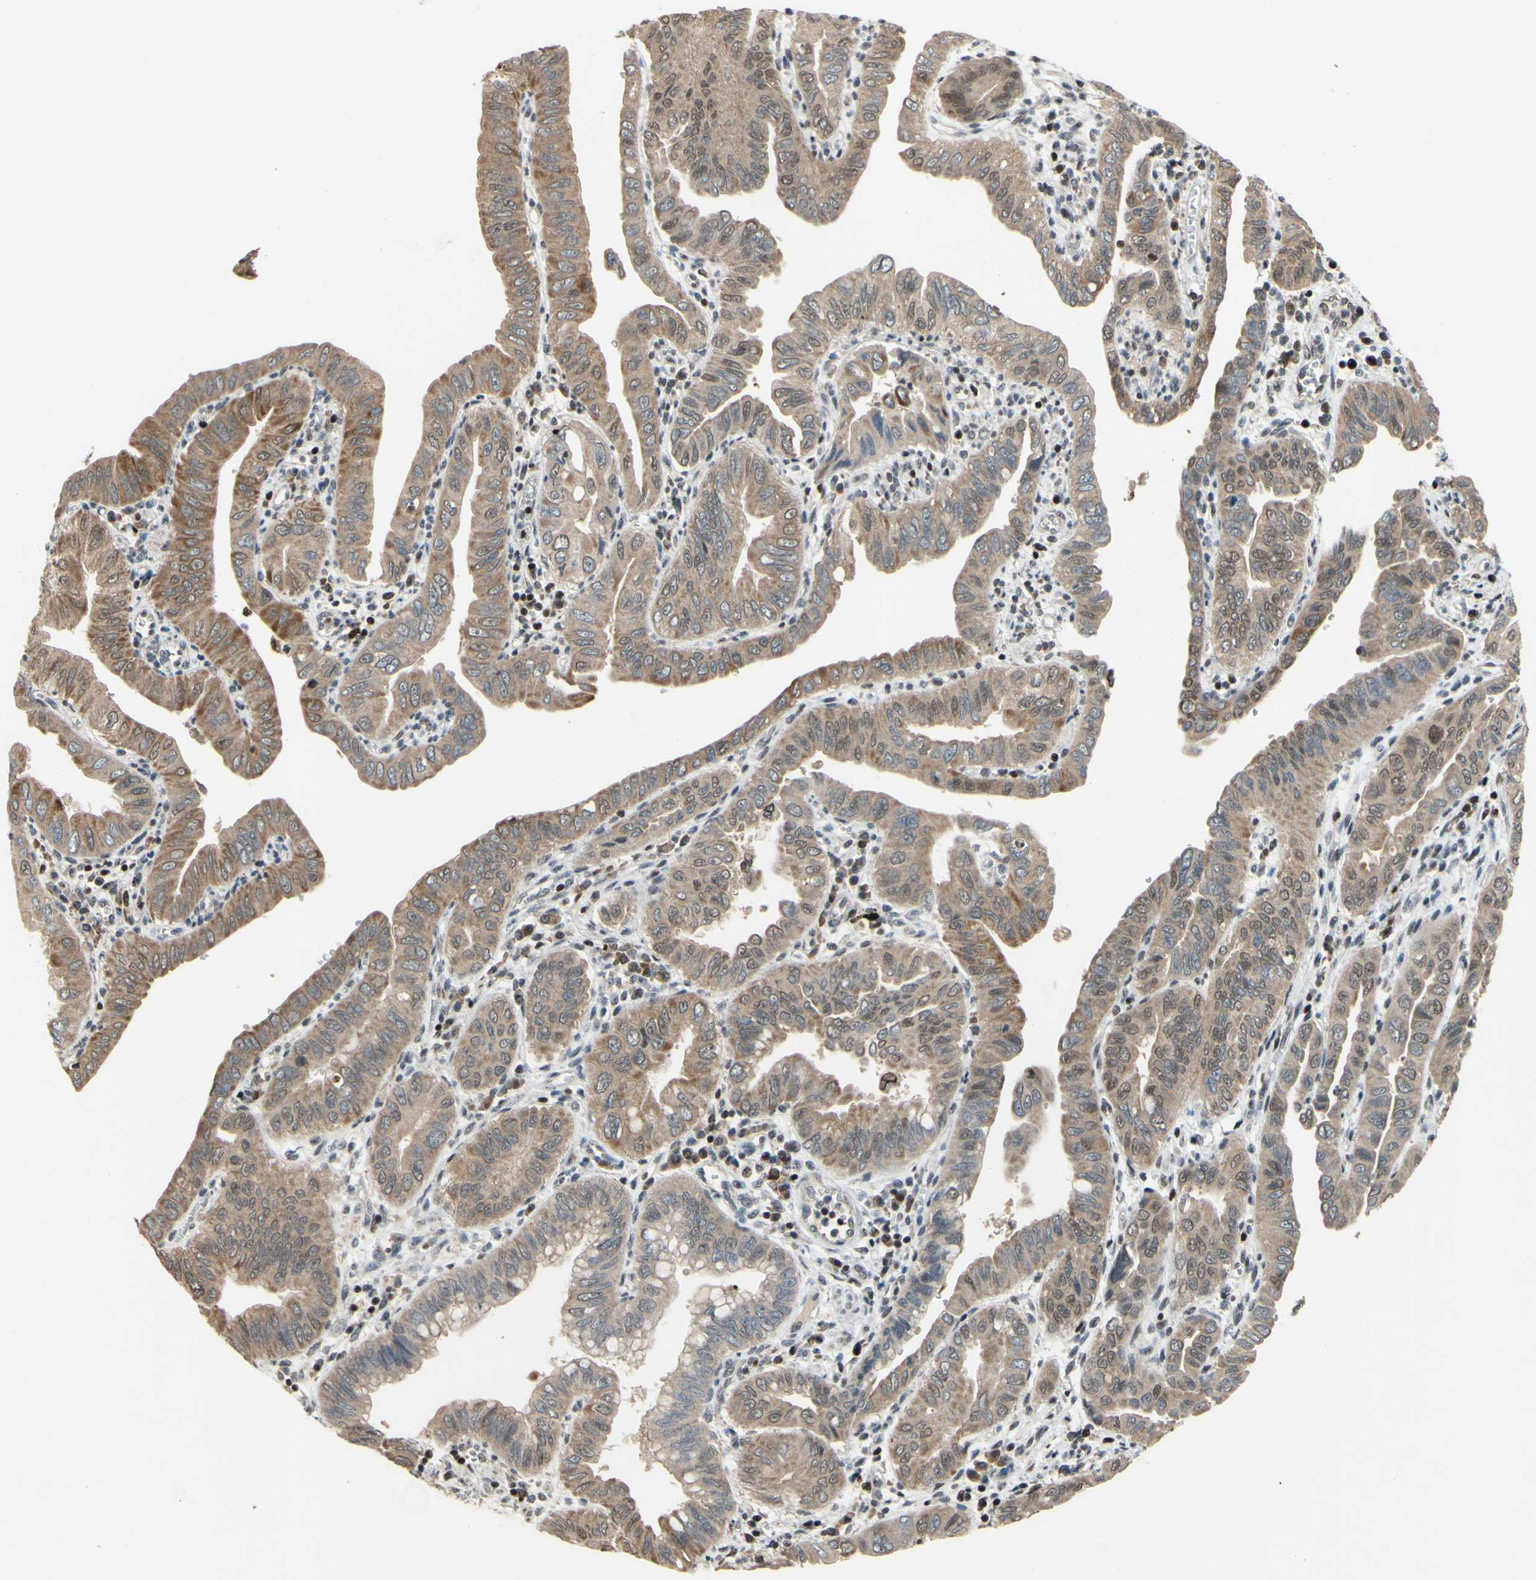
{"staining": {"intensity": "moderate", "quantity": ">75%", "location": "cytoplasmic/membranous,nuclear"}, "tissue": "pancreatic cancer", "cell_type": "Tumor cells", "image_type": "cancer", "snomed": [{"axis": "morphology", "description": "Normal tissue, NOS"}, {"axis": "topography", "description": "Lymph node"}], "caption": "Immunohistochemical staining of human pancreatic cancer displays medium levels of moderate cytoplasmic/membranous and nuclear staining in approximately >75% of tumor cells. (DAB = brown stain, brightfield microscopy at high magnification).", "gene": "SP4", "patient": {"sex": "male", "age": 50}}